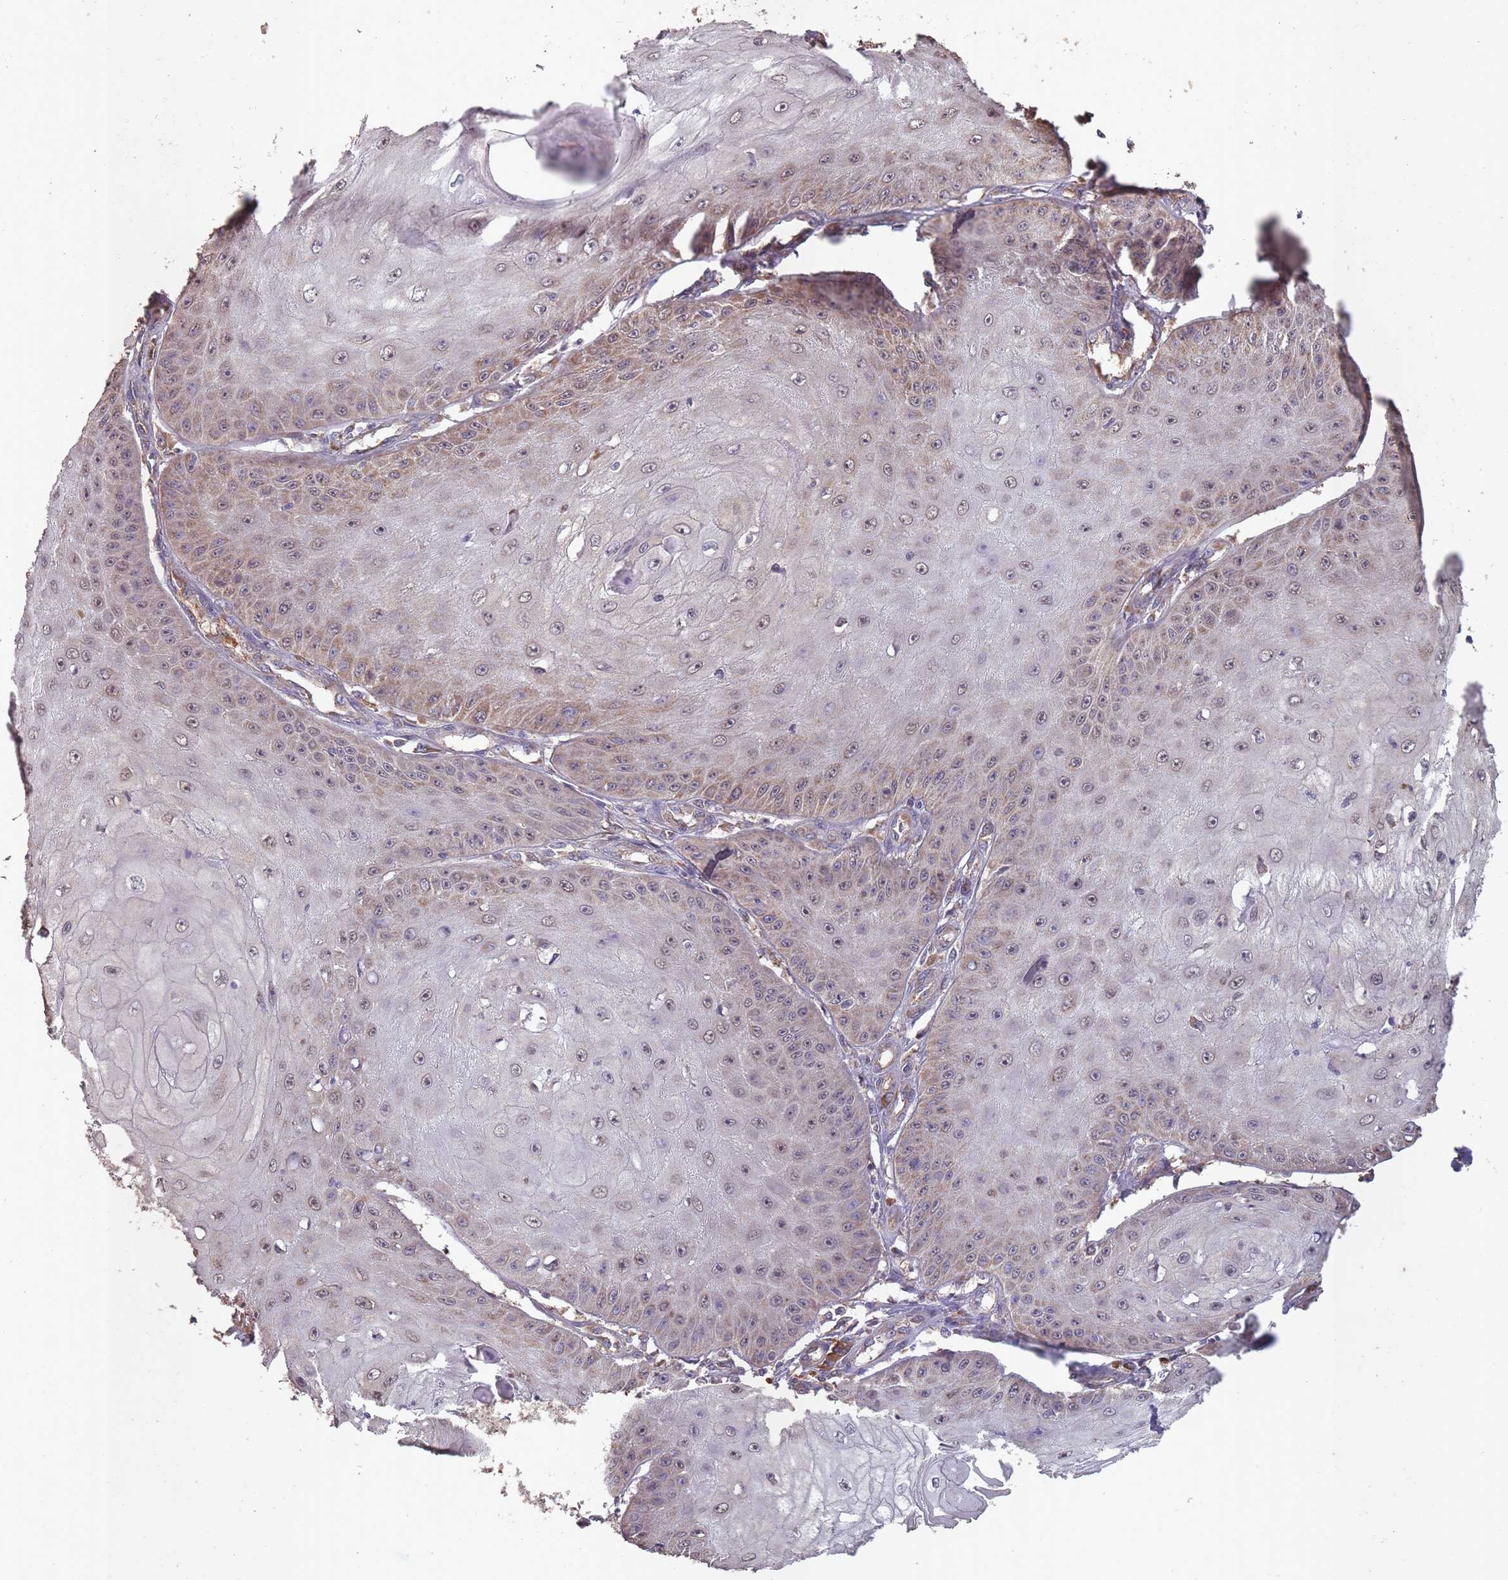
{"staining": {"intensity": "weak", "quantity": "25%-75%", "location": "cytoplasmic/membranous"}, "tissue": "skin cancer", "cell_type": "Tumor cells", "image_type": "cancer", "snomed": [{"axis": "morphology", "description": "Squamous cell carcinoma, NOS"}, {"axis": "topography", "description": "Skin"}], "caption": "Squamous cell carcinoma (skin) was stained to show a protein in brown. There is low levels of weak cytoplasmic/membranous staining in about 25%-75% of tumor cells.", "gene": "SANBR", "patient": {"sex": "male", "age": 70}}